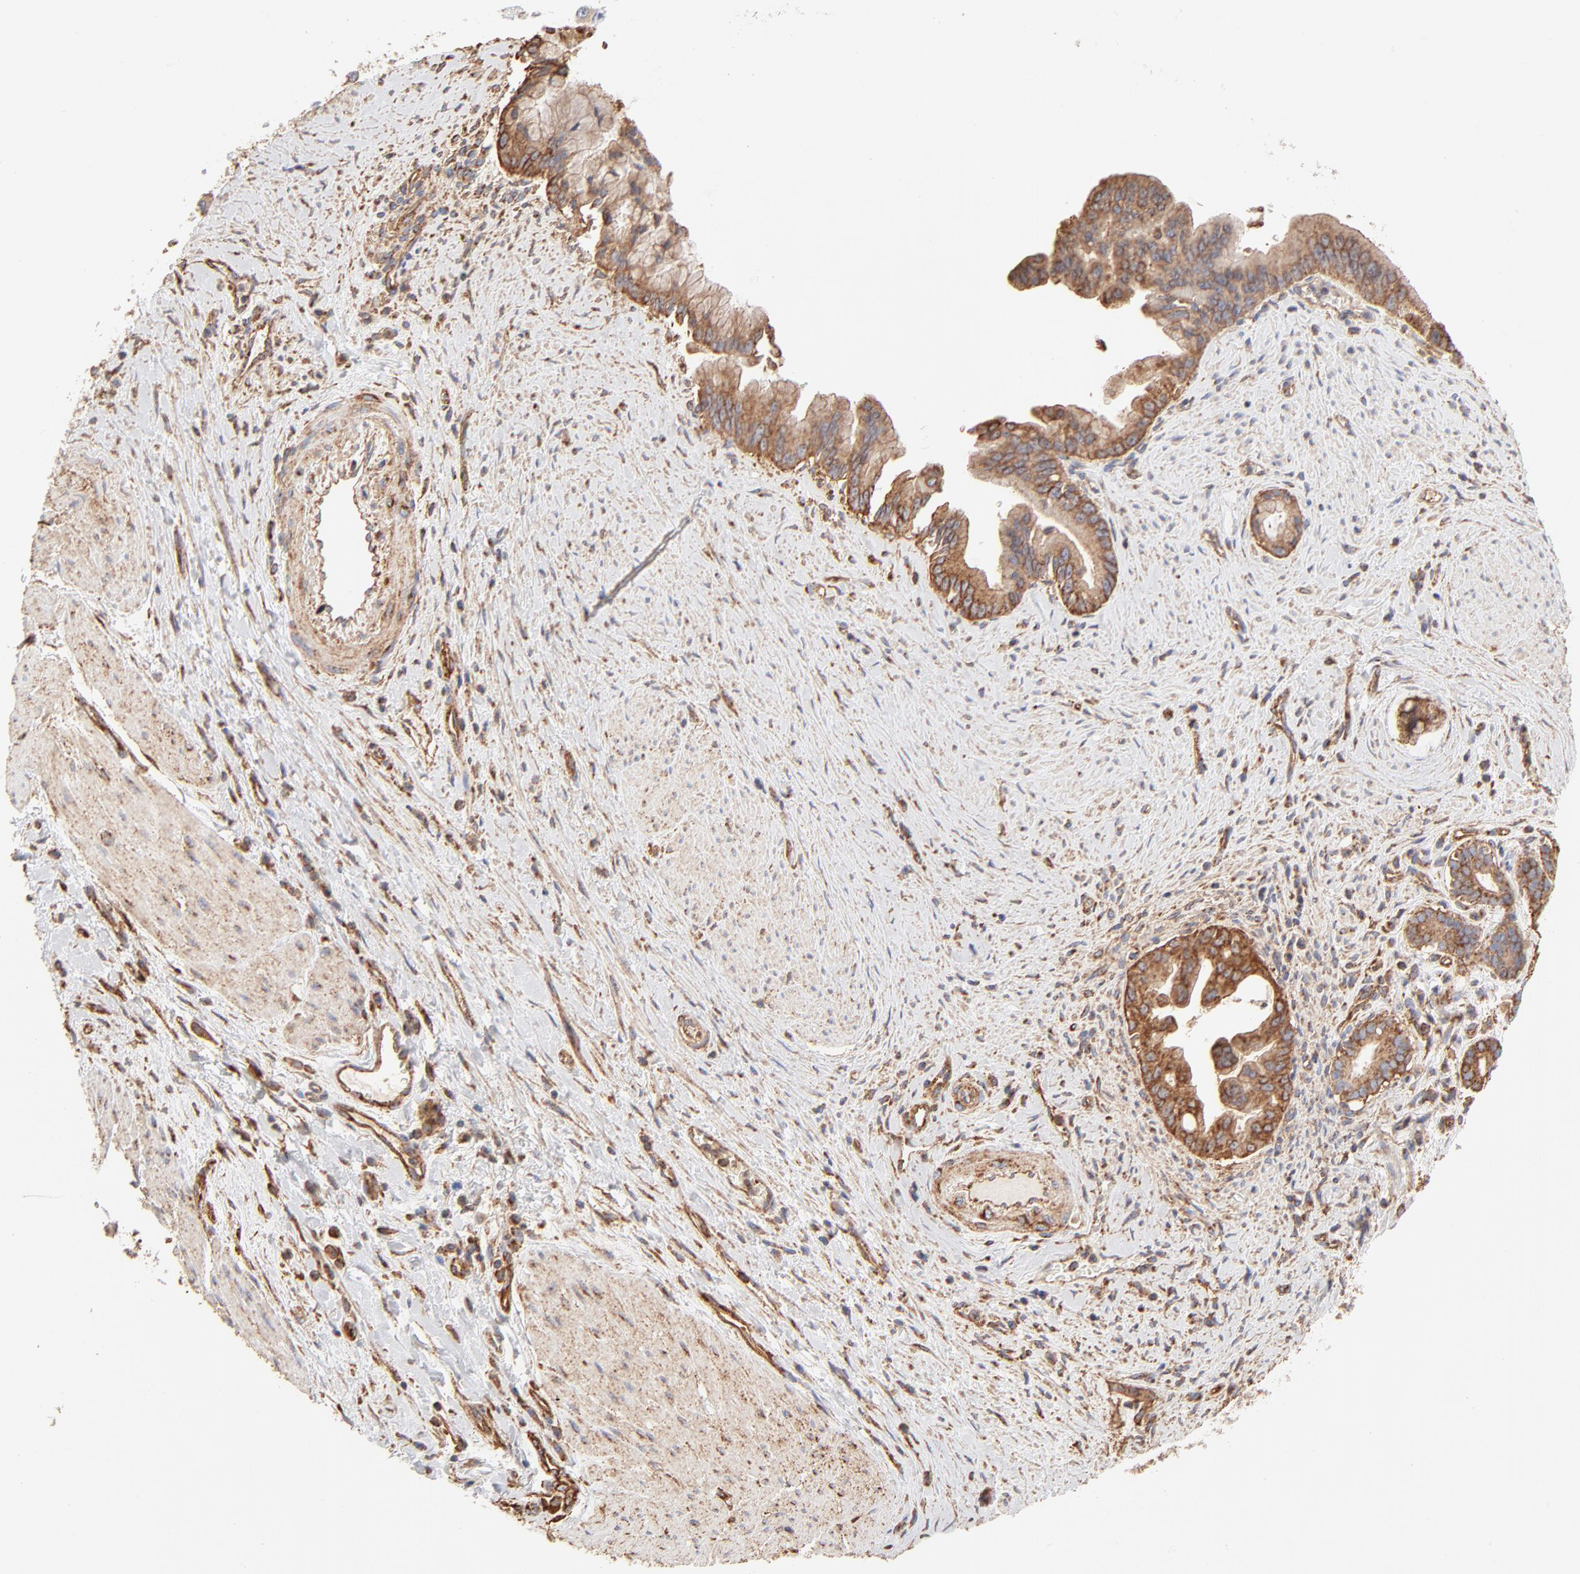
{"staining": {"intensity": "strong", "quantity": ">75%", "location": "cytoplasmic/membranous"}, "tissue": "pancreatic cancer", "cell_type": "Tumor cells", "image_type": "cancer", "snomed": [{"axis": "morphology", "description": "Adenocarcinoma, NOS"}, {"axis": "topography", "description": "Pancreas"}], "caption": "Immunohistochemistry (IHC) (DAB (3,3'-diaminobenzidine)) staining of adenocarcinoma (pancreatic) exhibits strong cytoplasmic/membranous protein staining in approximately >75% of tumor cells.", "gene": "CLTB", "patient": {"sex": "male", "age": 59}}